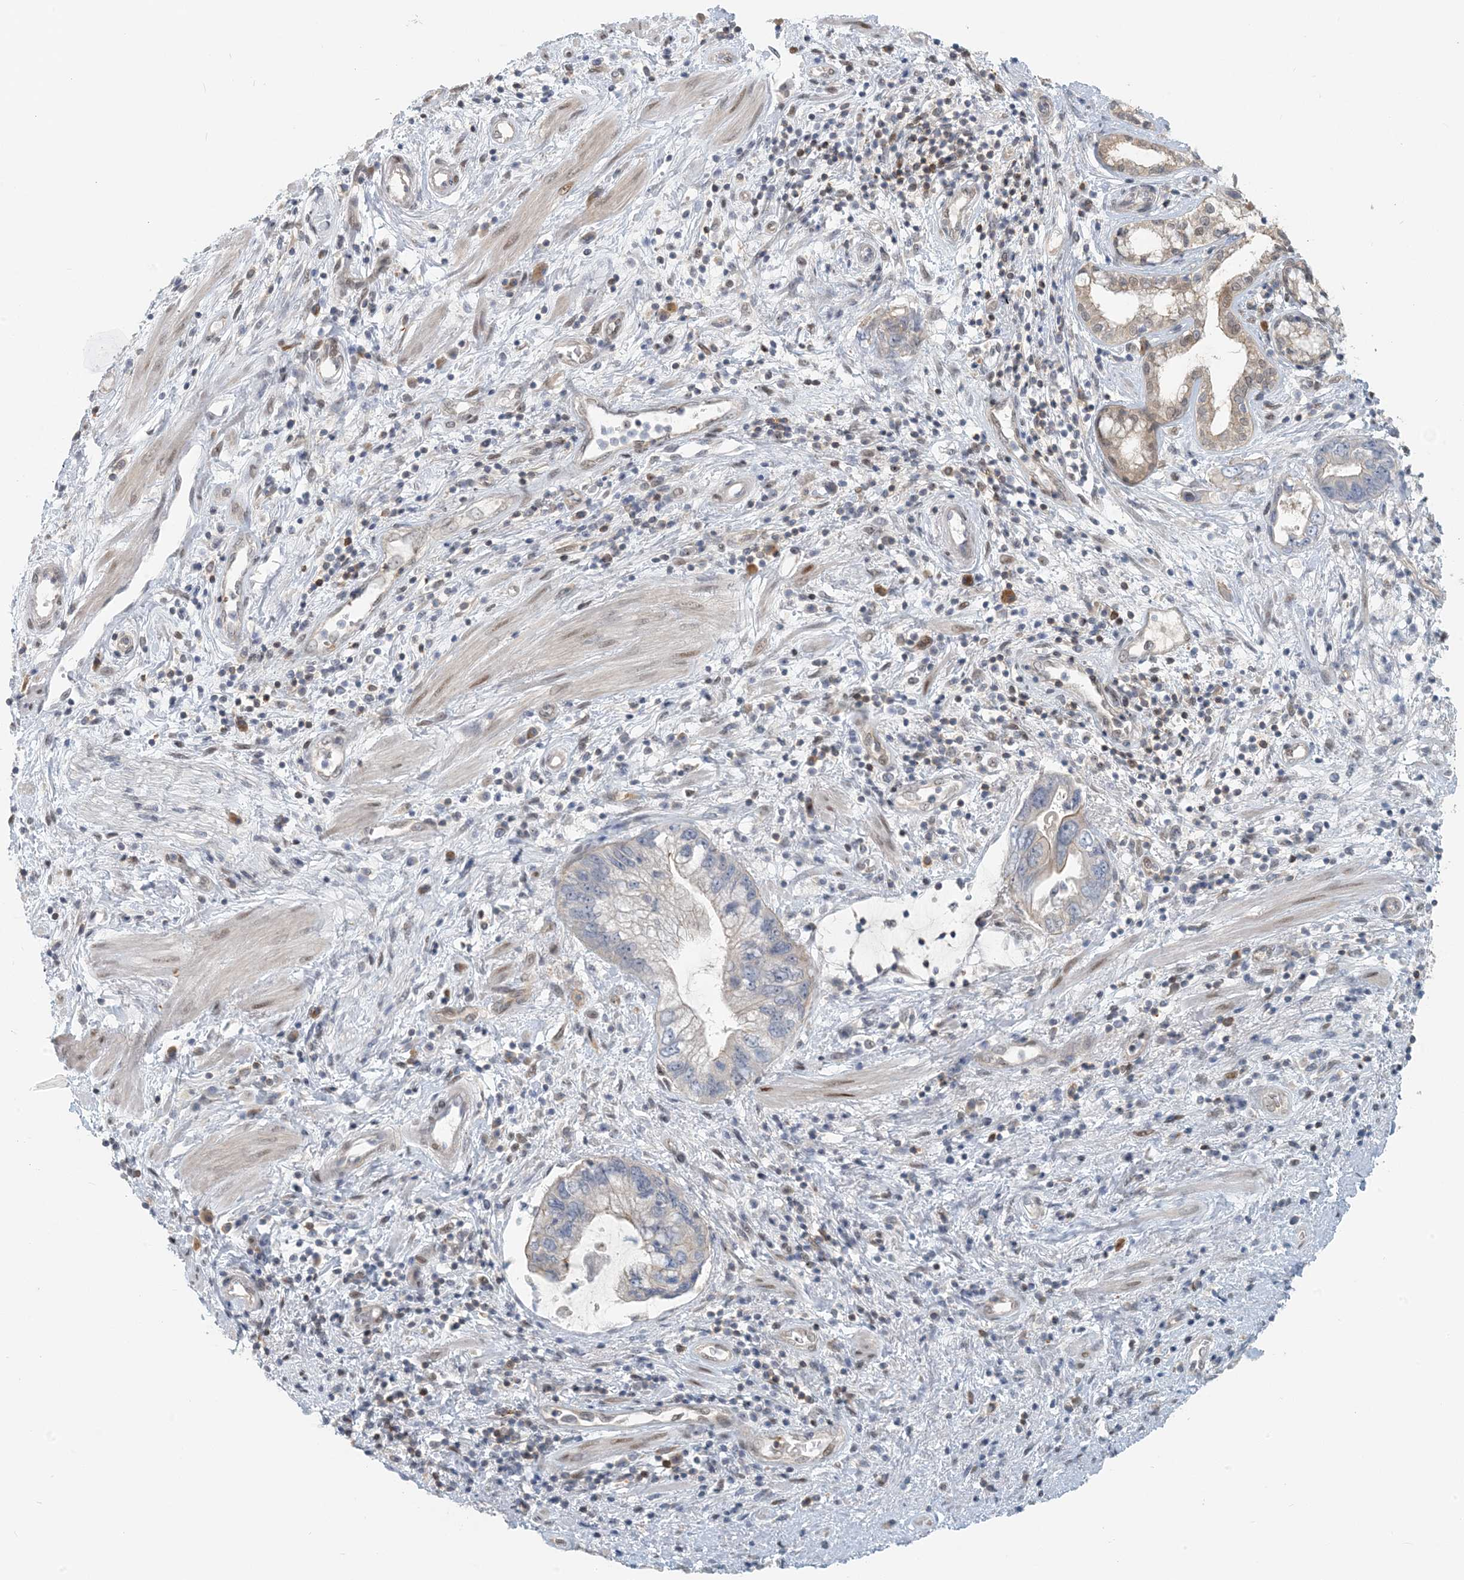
{"staining": {"intensity": "weak", "quantity": "<25%", "location": "cytoplasmic/membranous"}, "tissue": "pancreatic cancer", "cell_type": "Tumor cells", "image_type": "cancer", "snomed": [{"axis": "morphology", "description": "Adenocarcinoma, NOS"}, {"axis": "topography", "description": "Pancreas"}], "caption": "A photomicrograph of human adenocarcinoma (pancreatic) is negative for staining in tumor cells.", "gene": "ZC3H12A", "patient": {"sex": "female", "age": 73}}